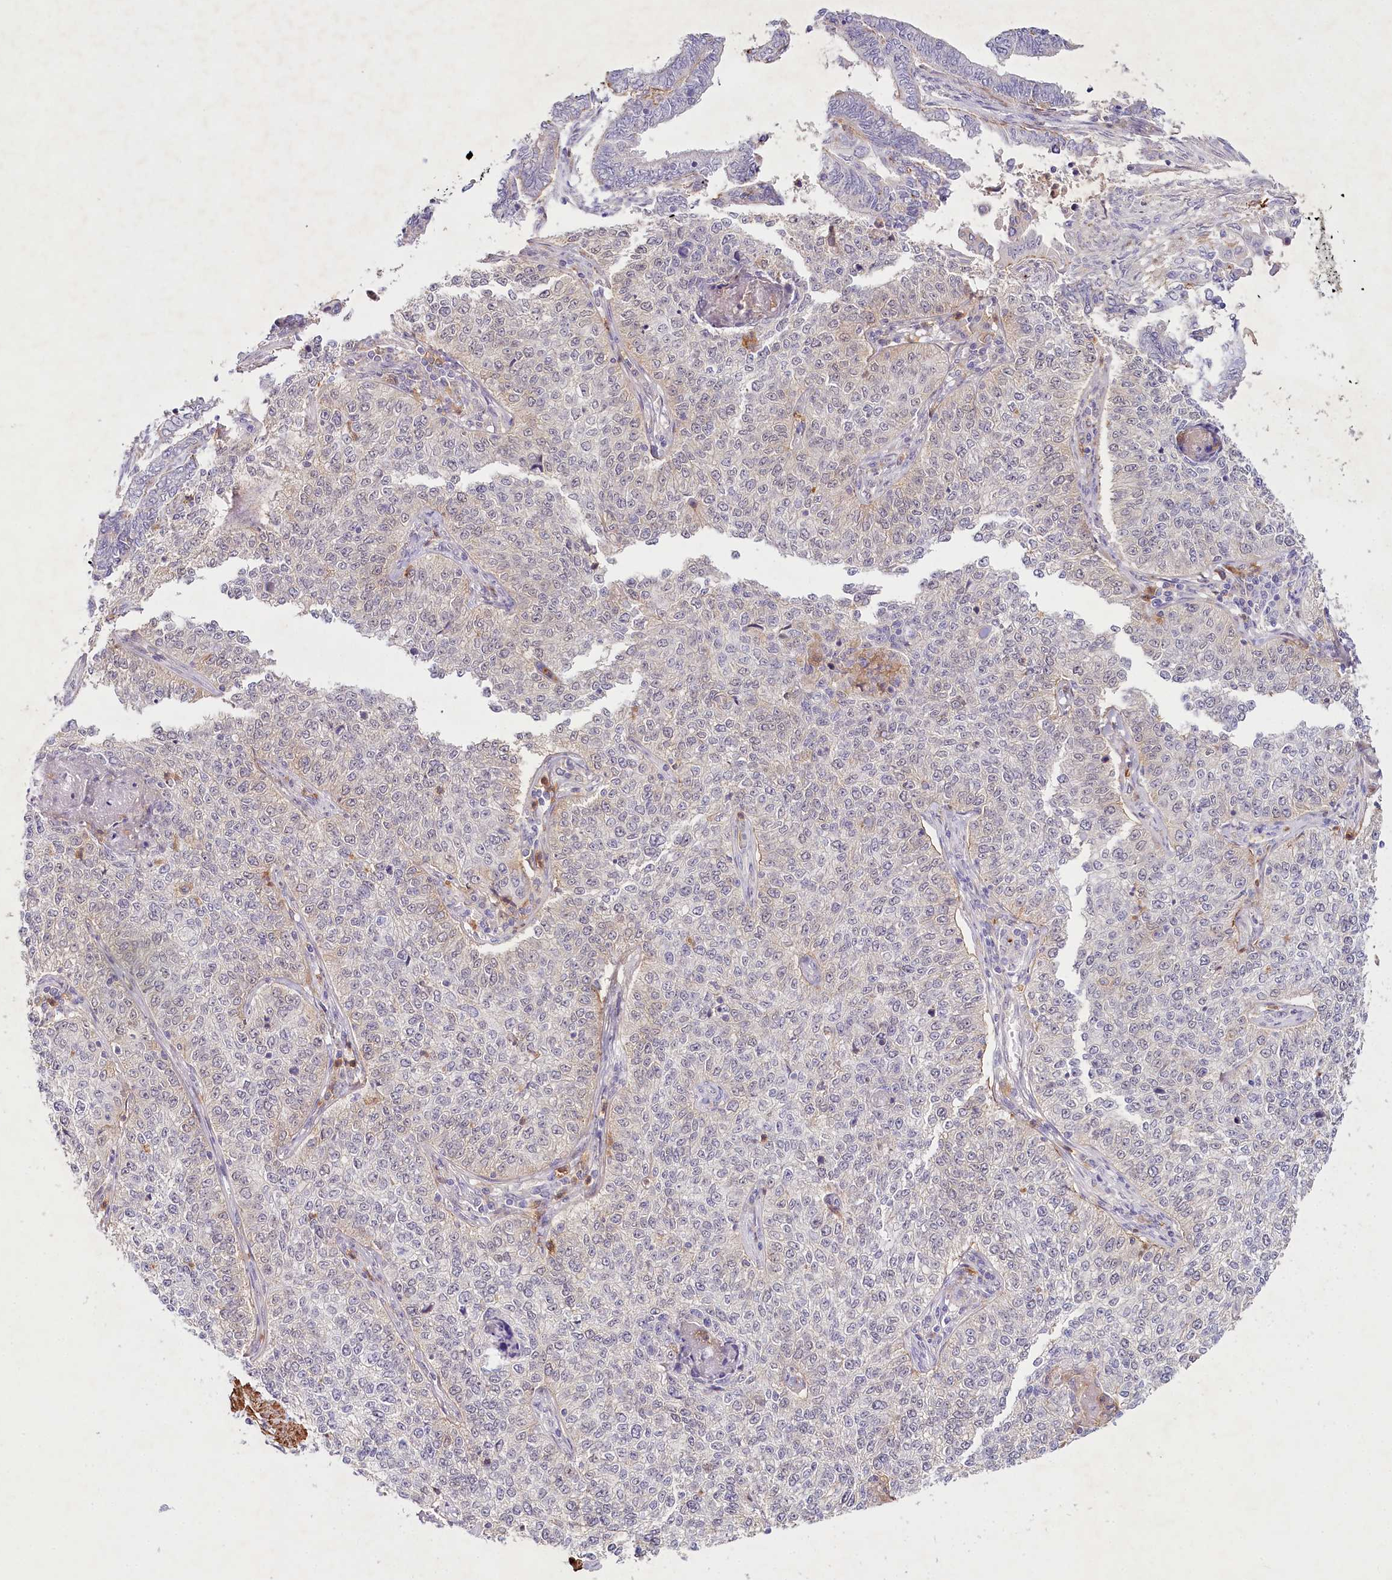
{"staining": {"intensity": "weak", "quantity": "<25%", "location": "cytoplasmic/membranous"}, "tissue": "cervical cancer", "cell_type": "Tumor cells", "image_type": "cancer", "snomed": [{"axis": "morphology", "description": "Squamous cell carcinoma, NOS"}, {"axis": "topography", "description": "Cervix"}], "caption": "Immunohistochemical staining of cervical cancer (squamous cell carcinoma) demonstrates no significant positivity in tumor cells.", "gene": "ALDH3B1", "patient": {"sex": "female", "age": 35}}